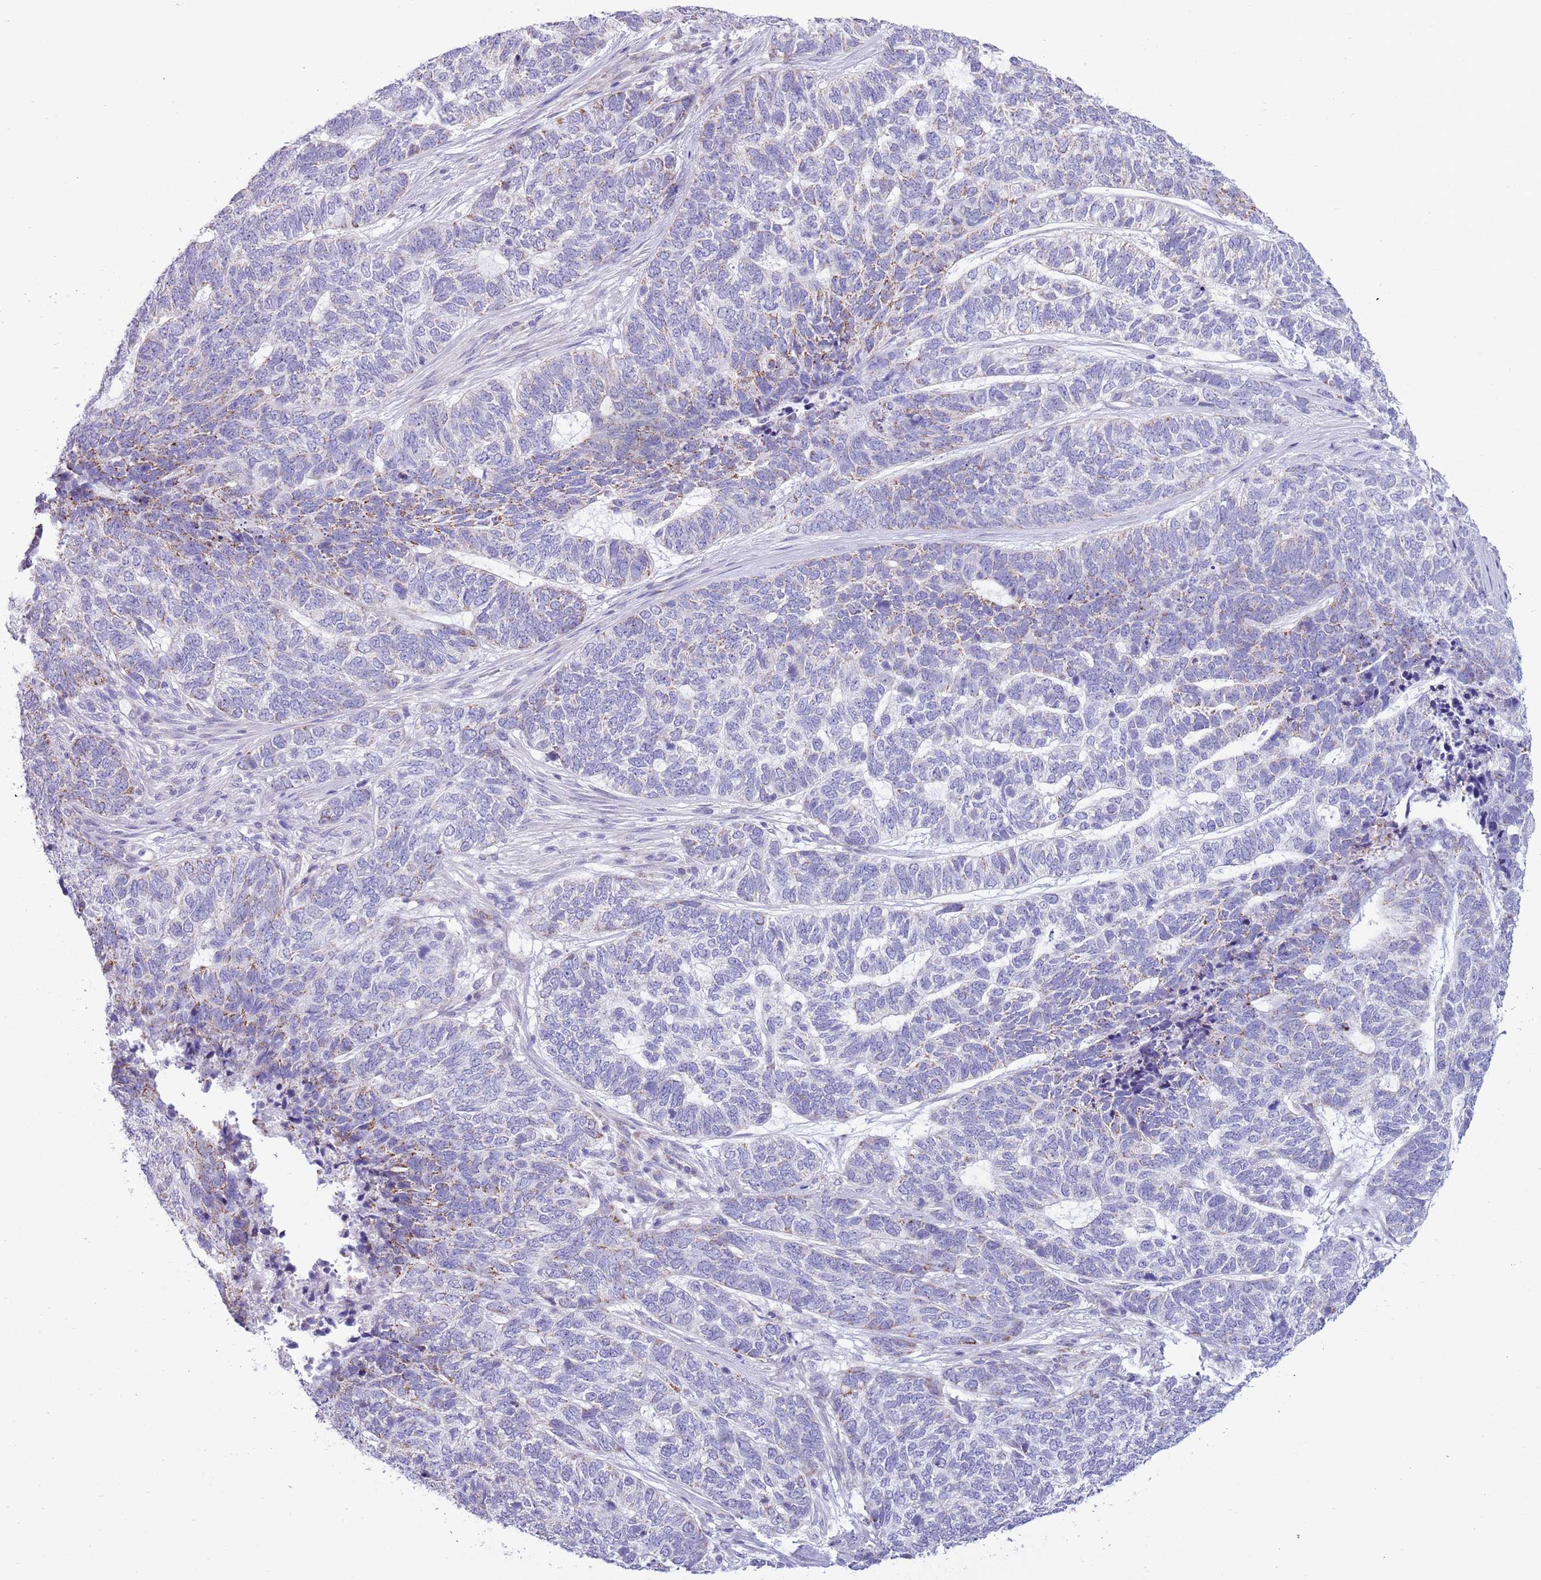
{"staining": {"intensity": "moderate", "quantity": "<25%", "location": "cytoplasmic/membranous"}, "tissue": "skin cancer", "cell_type": "Tumor cells", "image_type": "cancer", "snomed": [{"axis": "morphology", "description": "Basal cell carcinoma"}, {"axis": "topography", "description": "Skin"}], "caption": "Immunohistochemical staining of basal cell carcinoma (skin) reveals moderate cytoplasmic/membranous protein staining in about <25% of tumor cells. The protein of interest is stained brown, and the nuclei are stained in blue (DAB (3,3'-diaminobenzidine) IHC with brightfield microscopy, high magnification).", "gene": "MOCOS", "patient": {"sex": "female", "age": 65}}